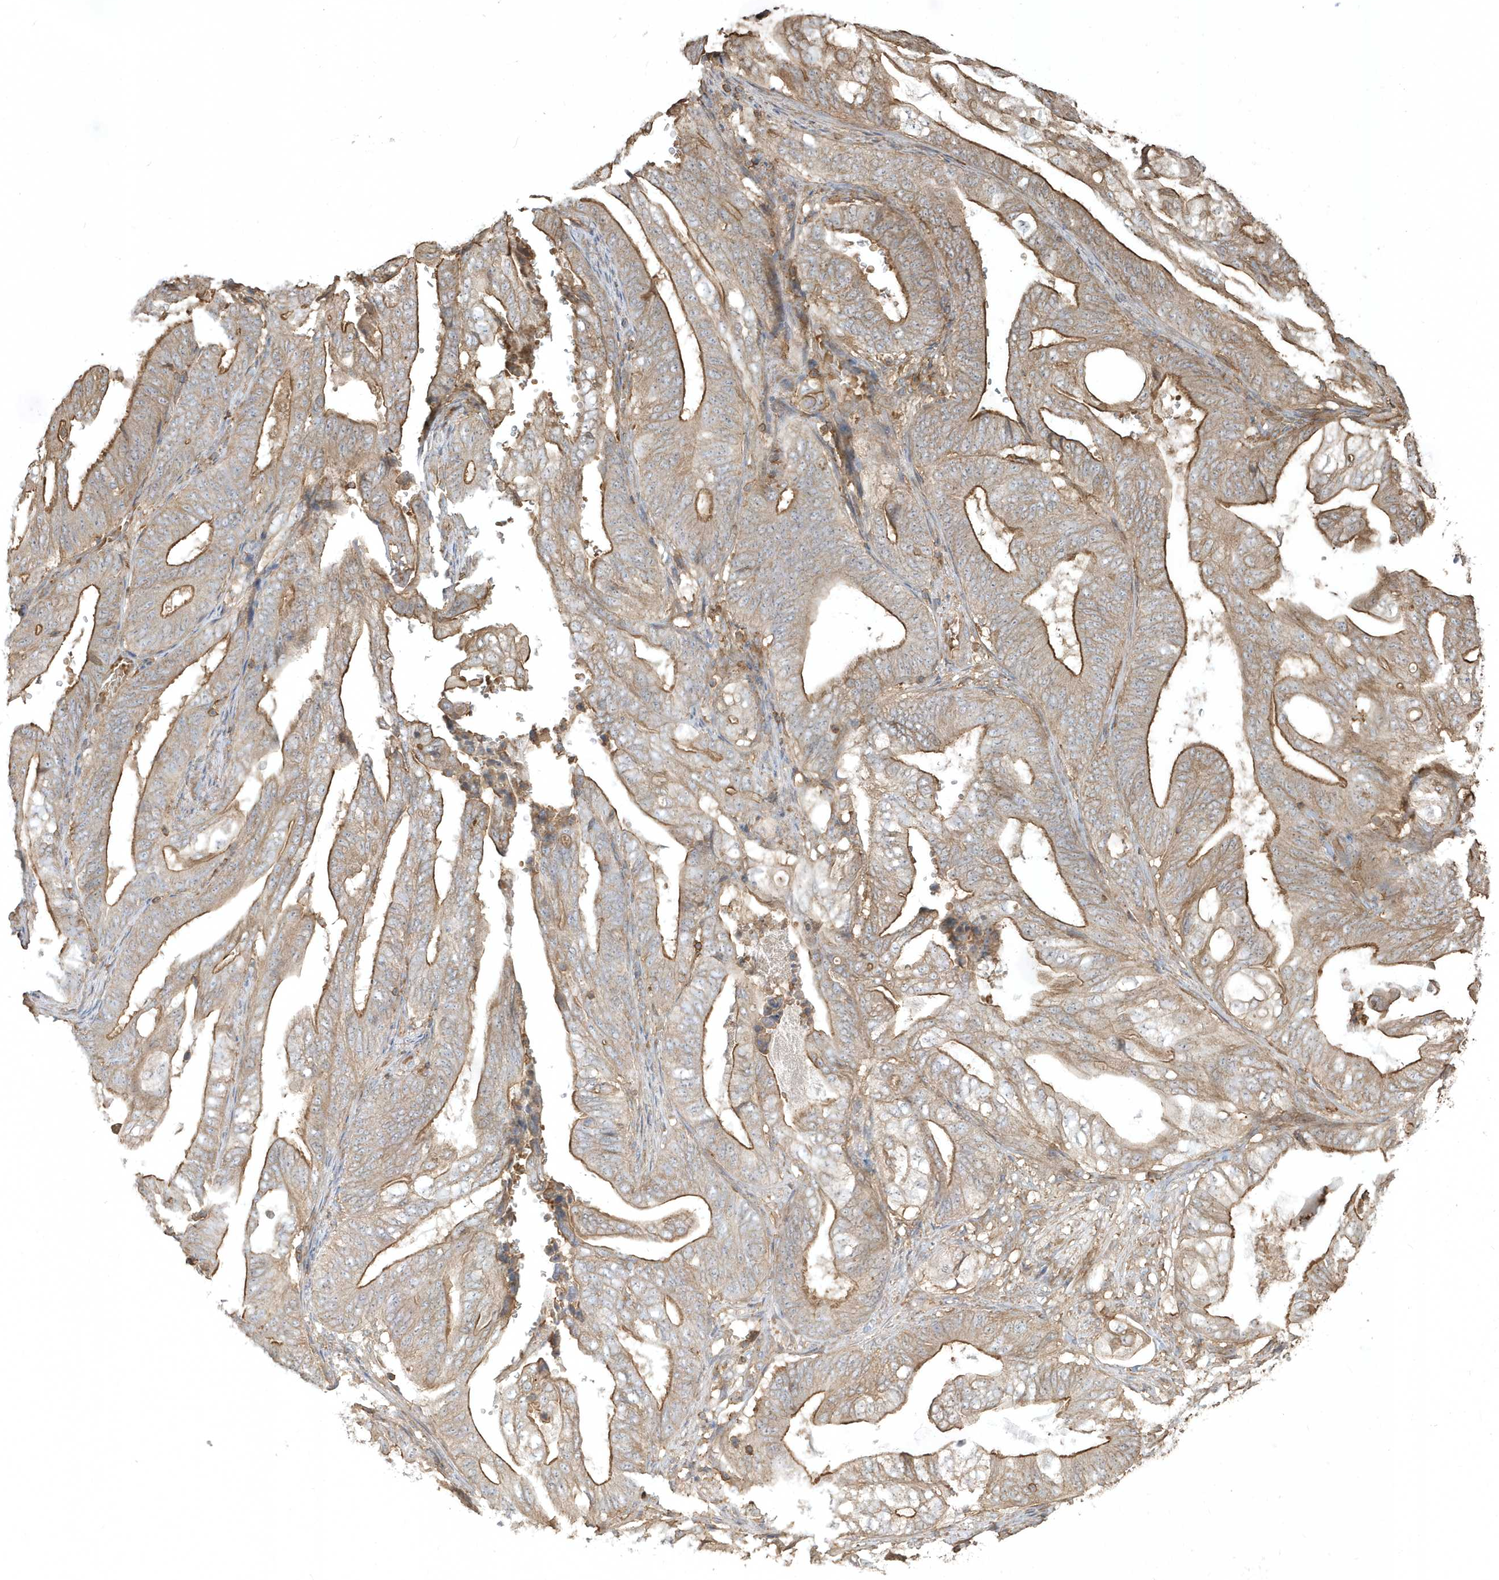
{"staining": {"intensity": "strong", "quantity": "25%-75%", "location": "cytoplasmic/membranous"}, "tissue": "stomach cancer", "cell_type": "Tumor cells", "image_type": "cancer", "snomed": [{"axis": "morphology", "description": "Adenocarcinoma, NOS"}, {"axis": "topography", "description": "Stomach"}], "caption": "IHC histopathology image of neoplastic tissue: stomach cancer (adenocarcinoma) stained using immunohistochemistry exhibits high levels of strong protein expression localized specifically in the cytoplasmic/membranous of tumor cells, appearing as a cytoplasmic/membranous brown color.", "gene": "ZBTB8A", "patient": {"sex": "female", "age": 73}}